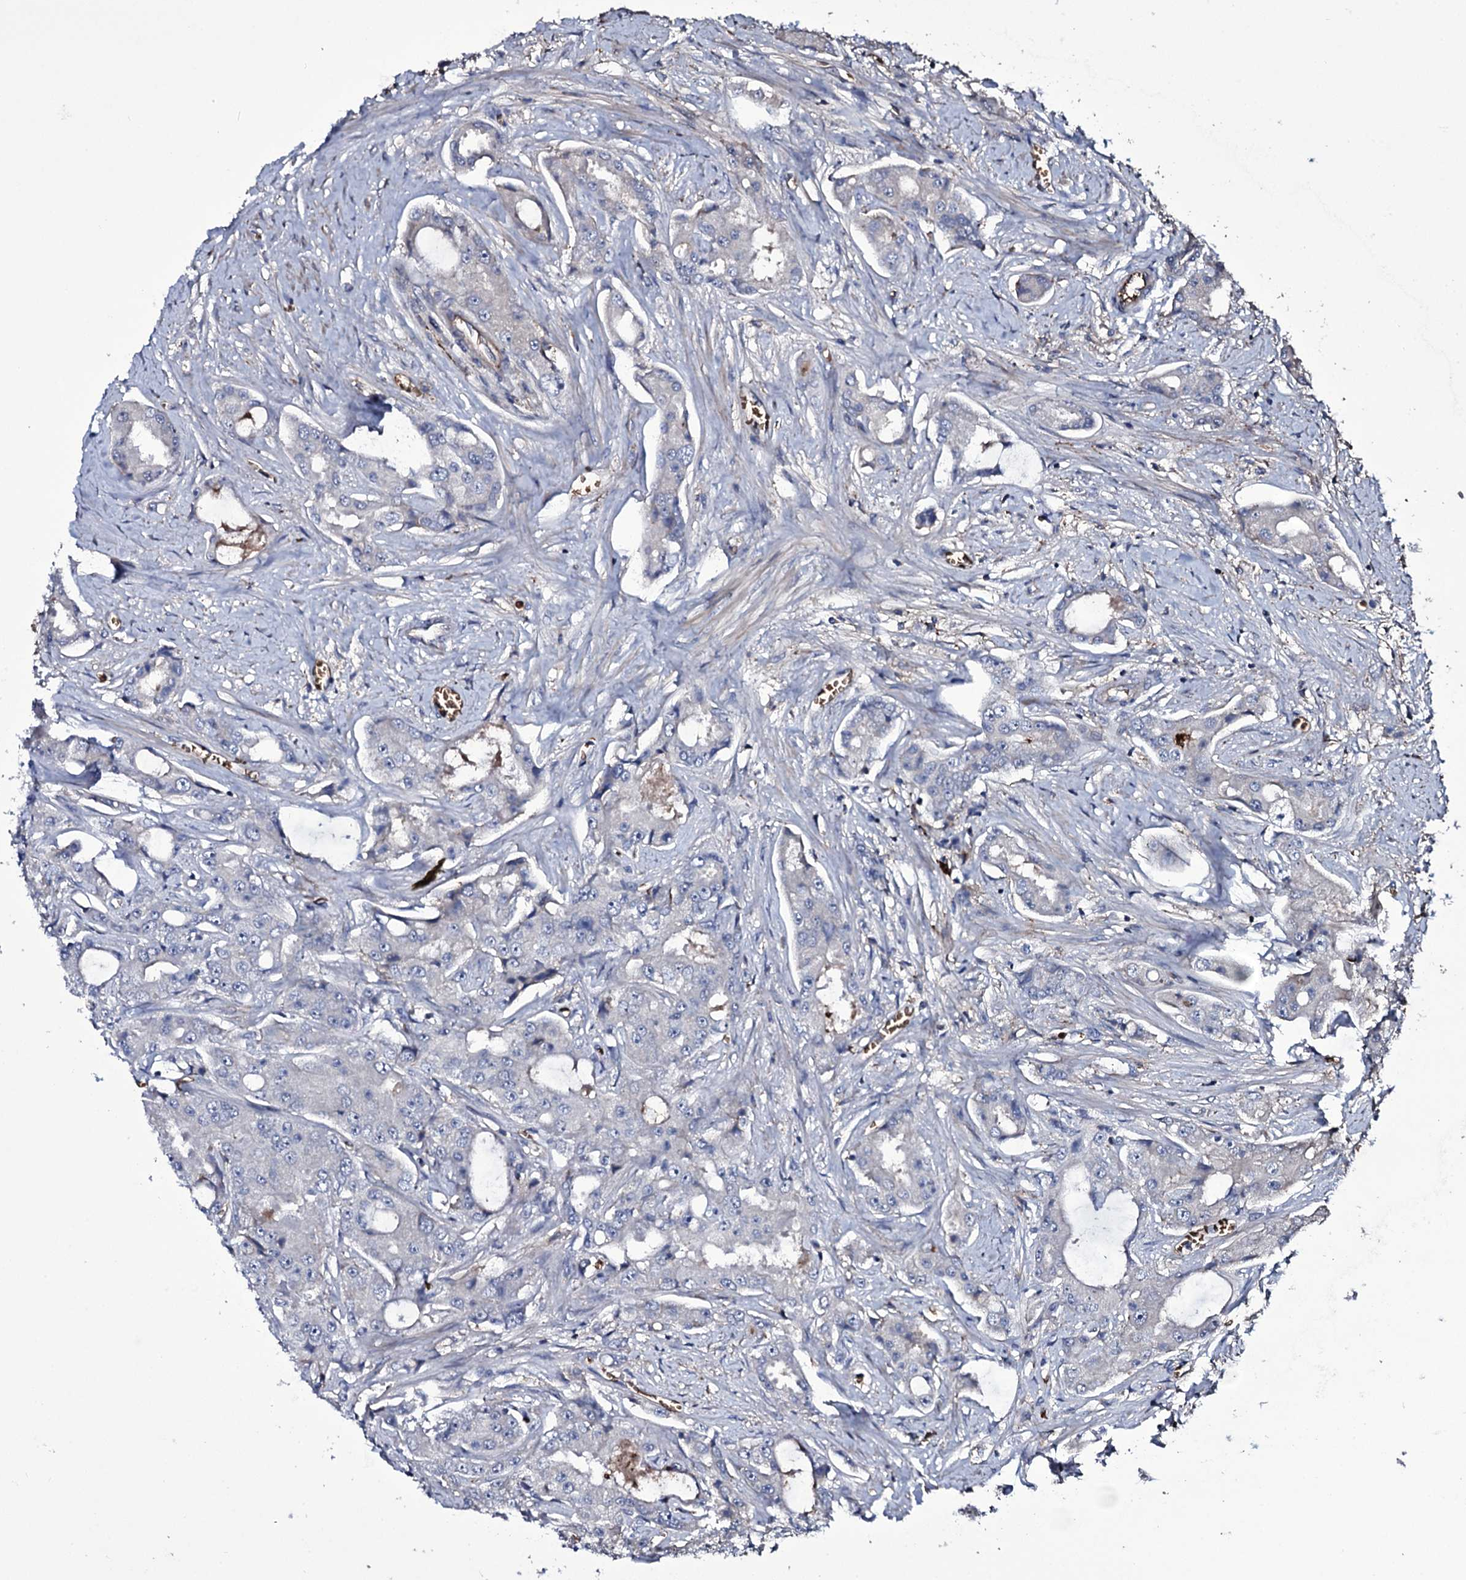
{"staining": {"intensity": "negative", "quantity": "none", "location": "none"}, "tissue": "prostate cancer", "cell_type": "Tumor cells", "image_type": "cancer", "snomed": [{"axis": "morphology", "description": "Adenocarcinoma, High grade"}, {"axis": "topography", "description": "Prostate"}], "caption": "Immunohistochemistry (IHC) of high-grade adenocarcinoma (prostate) exhibits no staining in tumor cells. (DAB immunohistochemistry (IHC) with hematoxylin counter stain).", "gene": "ZSWIM8", "patient": {"sex": "male", "age": 73}}